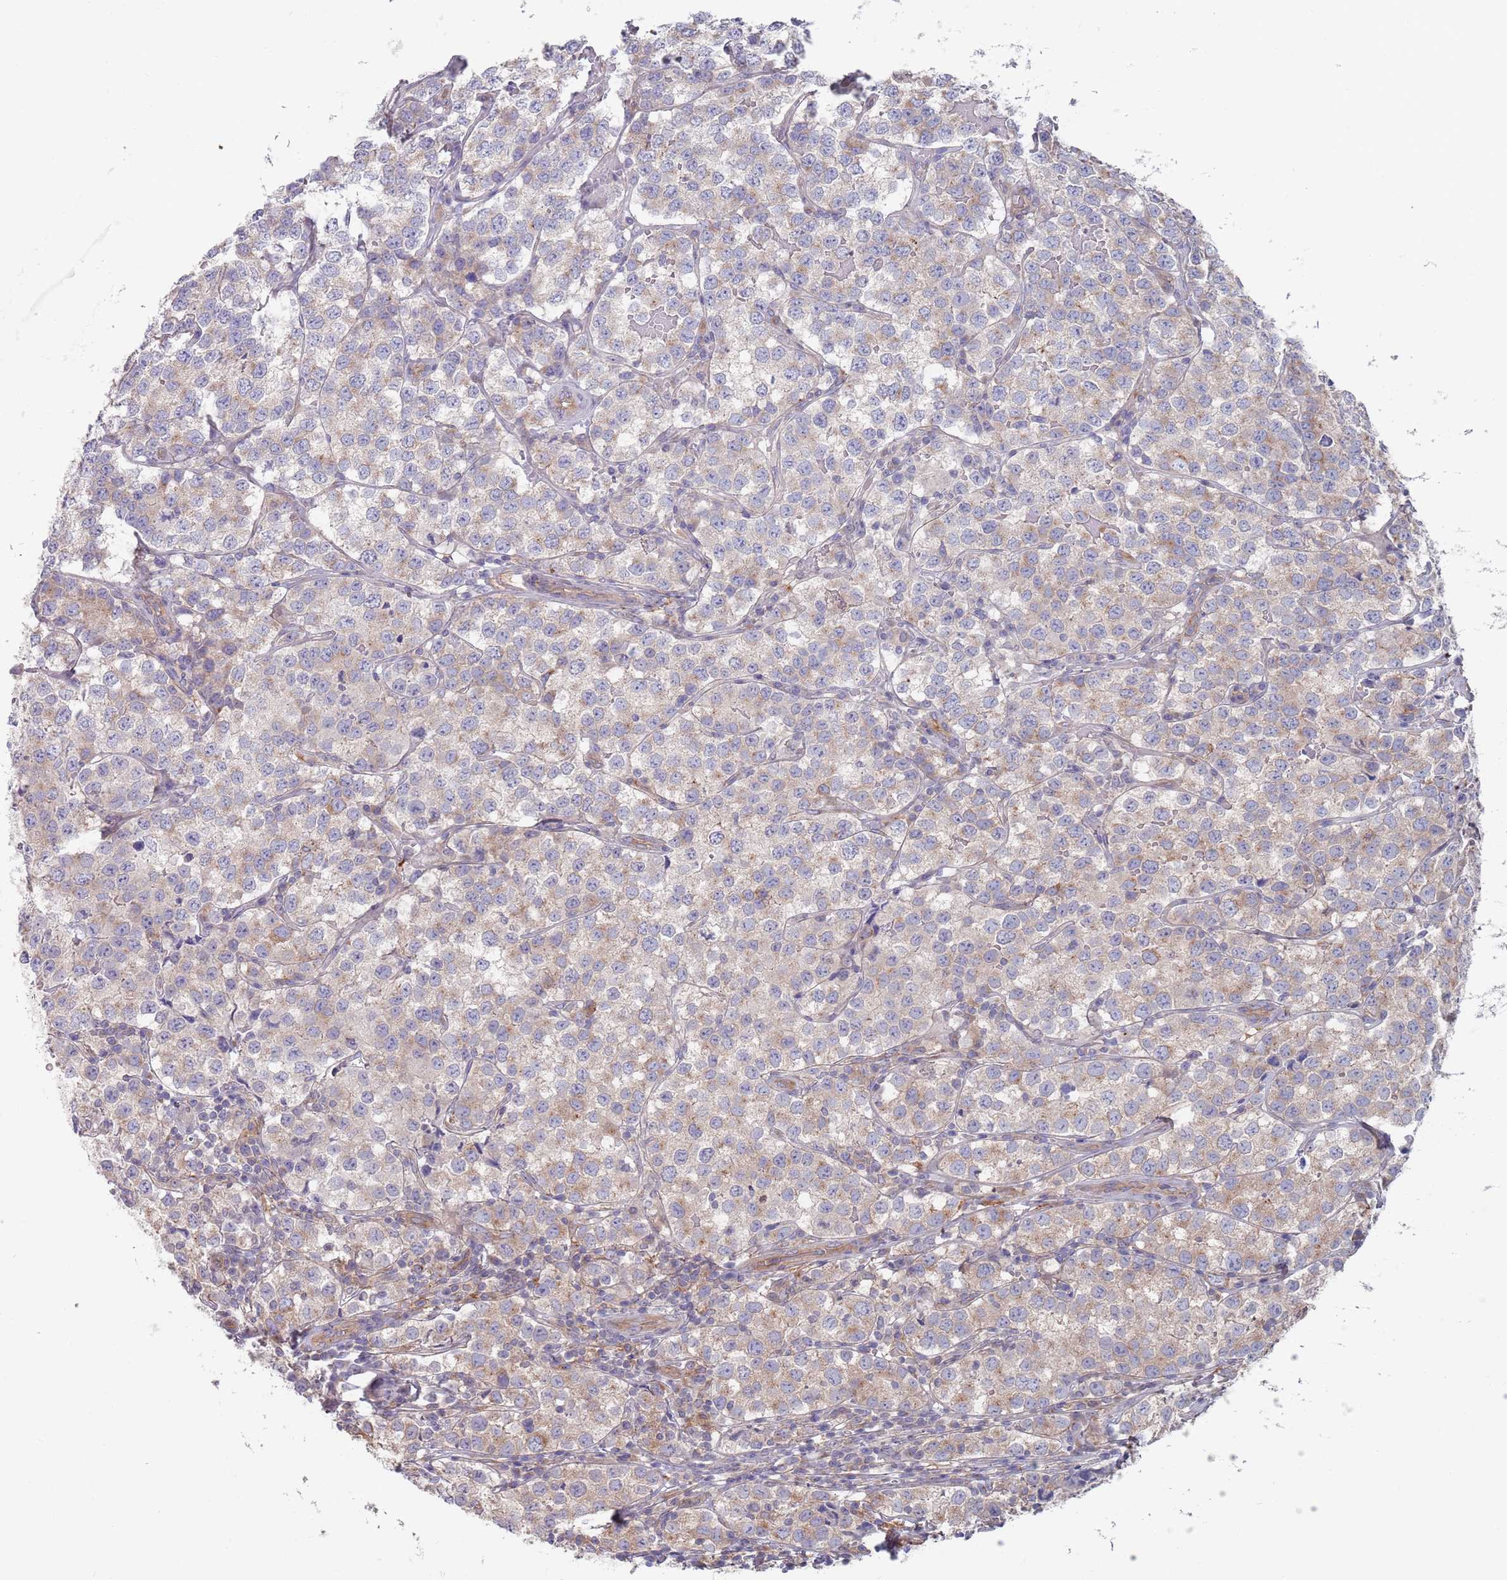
{"staining": {"intensity": "weak", "quantity": "<25%", "location": "cytoplasmic/membranous"}, "tissue": "testis cancer", "cell_type": "Tumor cells", "image_type": "cancer", "snomed": [{"axis": "morphology", "description": "Seminoma, NOS"}, {"axis": "topography", "description": "Testis"}], "caption": "This micrograph is of testis cancer (seminoma) stained with immunohistochemistry to label a protein in brown with the nuclei are counter-stained blue. There is no staining in tumor cells.", "gene": "APPL2", "patient": {"sex": "male", "age": 34}}